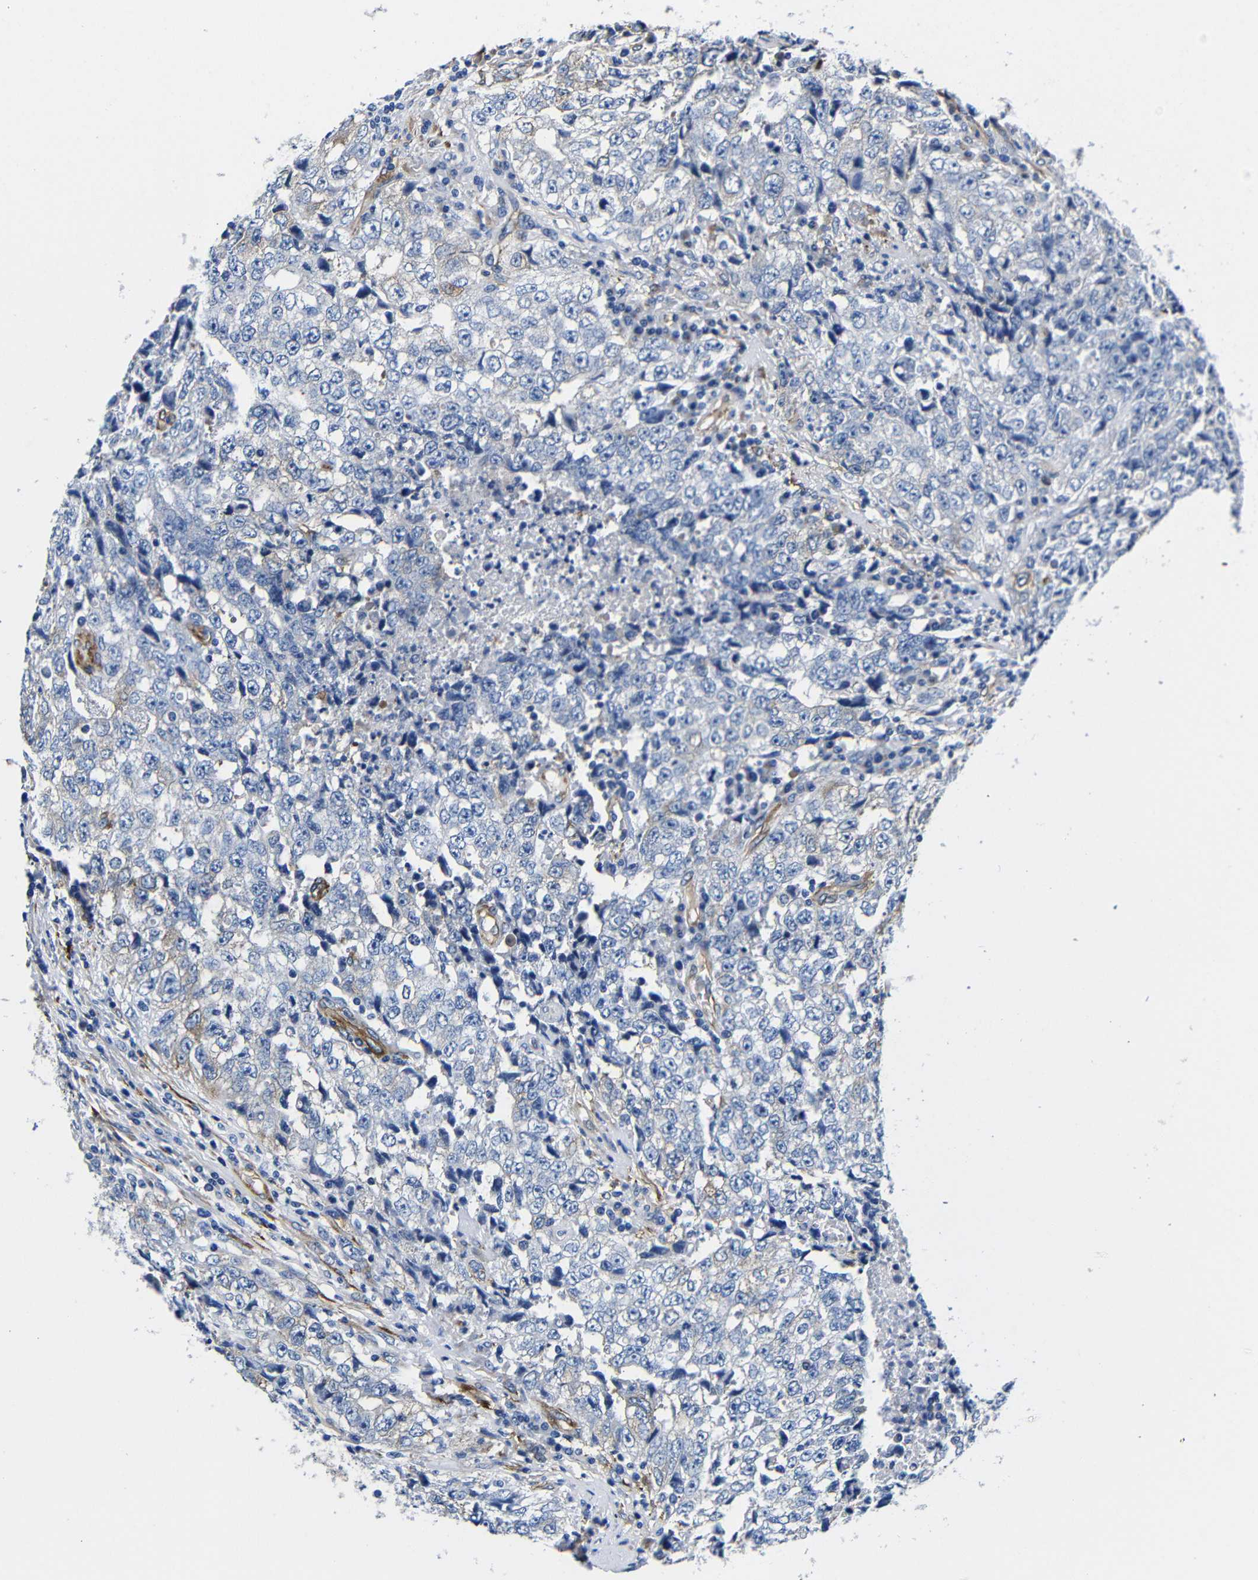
{"staining": {"intensity": "negative", "quantity": "none", "location": "none"}, "tissue": "testis cancer", "cell_type": "Tumor cells", "image_type": "cancer", "snomed": [{"axis": "morphology", "description": "Necrosis, NOS"}, {"axis": "morphology", "description": "Carcinoma, Embryonal, NOS"}, {"axis": "topography", "description": "Testis"}], "caption": "Human testis cancer (embryonal carcinoma) stained for a protein using immunohistochemistry shows no positivity in tumor cells.", "gene": "LRIG1", "patient": {"sex": "male", "age": 19}}